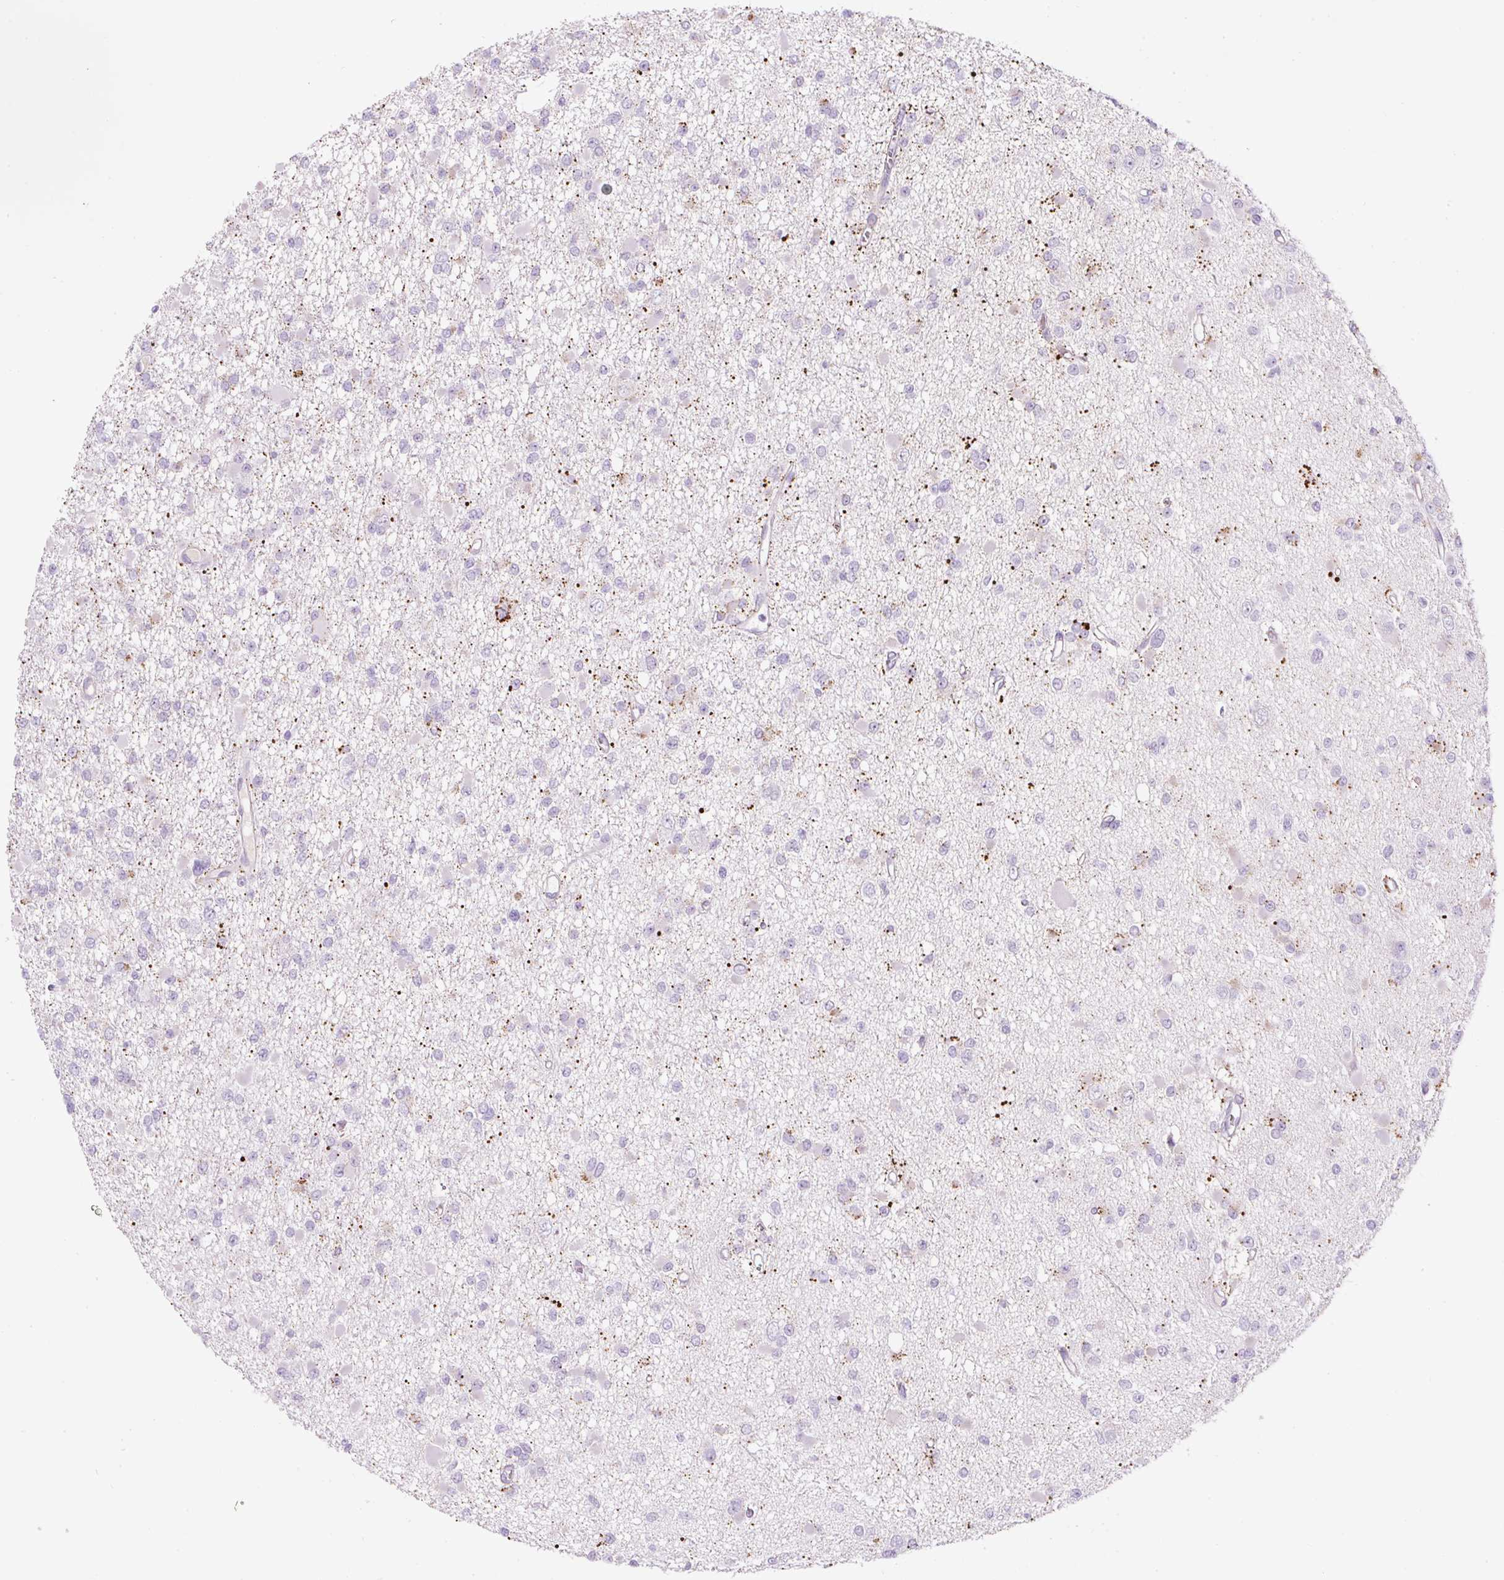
{"staining": {"intensity": "negative", "quantity": "none", "location": "none"}, "tissue": "glioma", "cell_type": "Tumor cells", "image_type": "cancer", "snomed": [{"axis": "morphology", "description": "Glioma, malignant, Low grade"}, {"axis": "topography", "description": "Brain"}], "caption": "Immunohistochemistry (IHC) image of neoplastic tissue: human glioma stained with DAB displays no significant protein positivity in tumor cells.", "gene": "FGFBP3", "patient": {"sex": "female", "age": 22}}